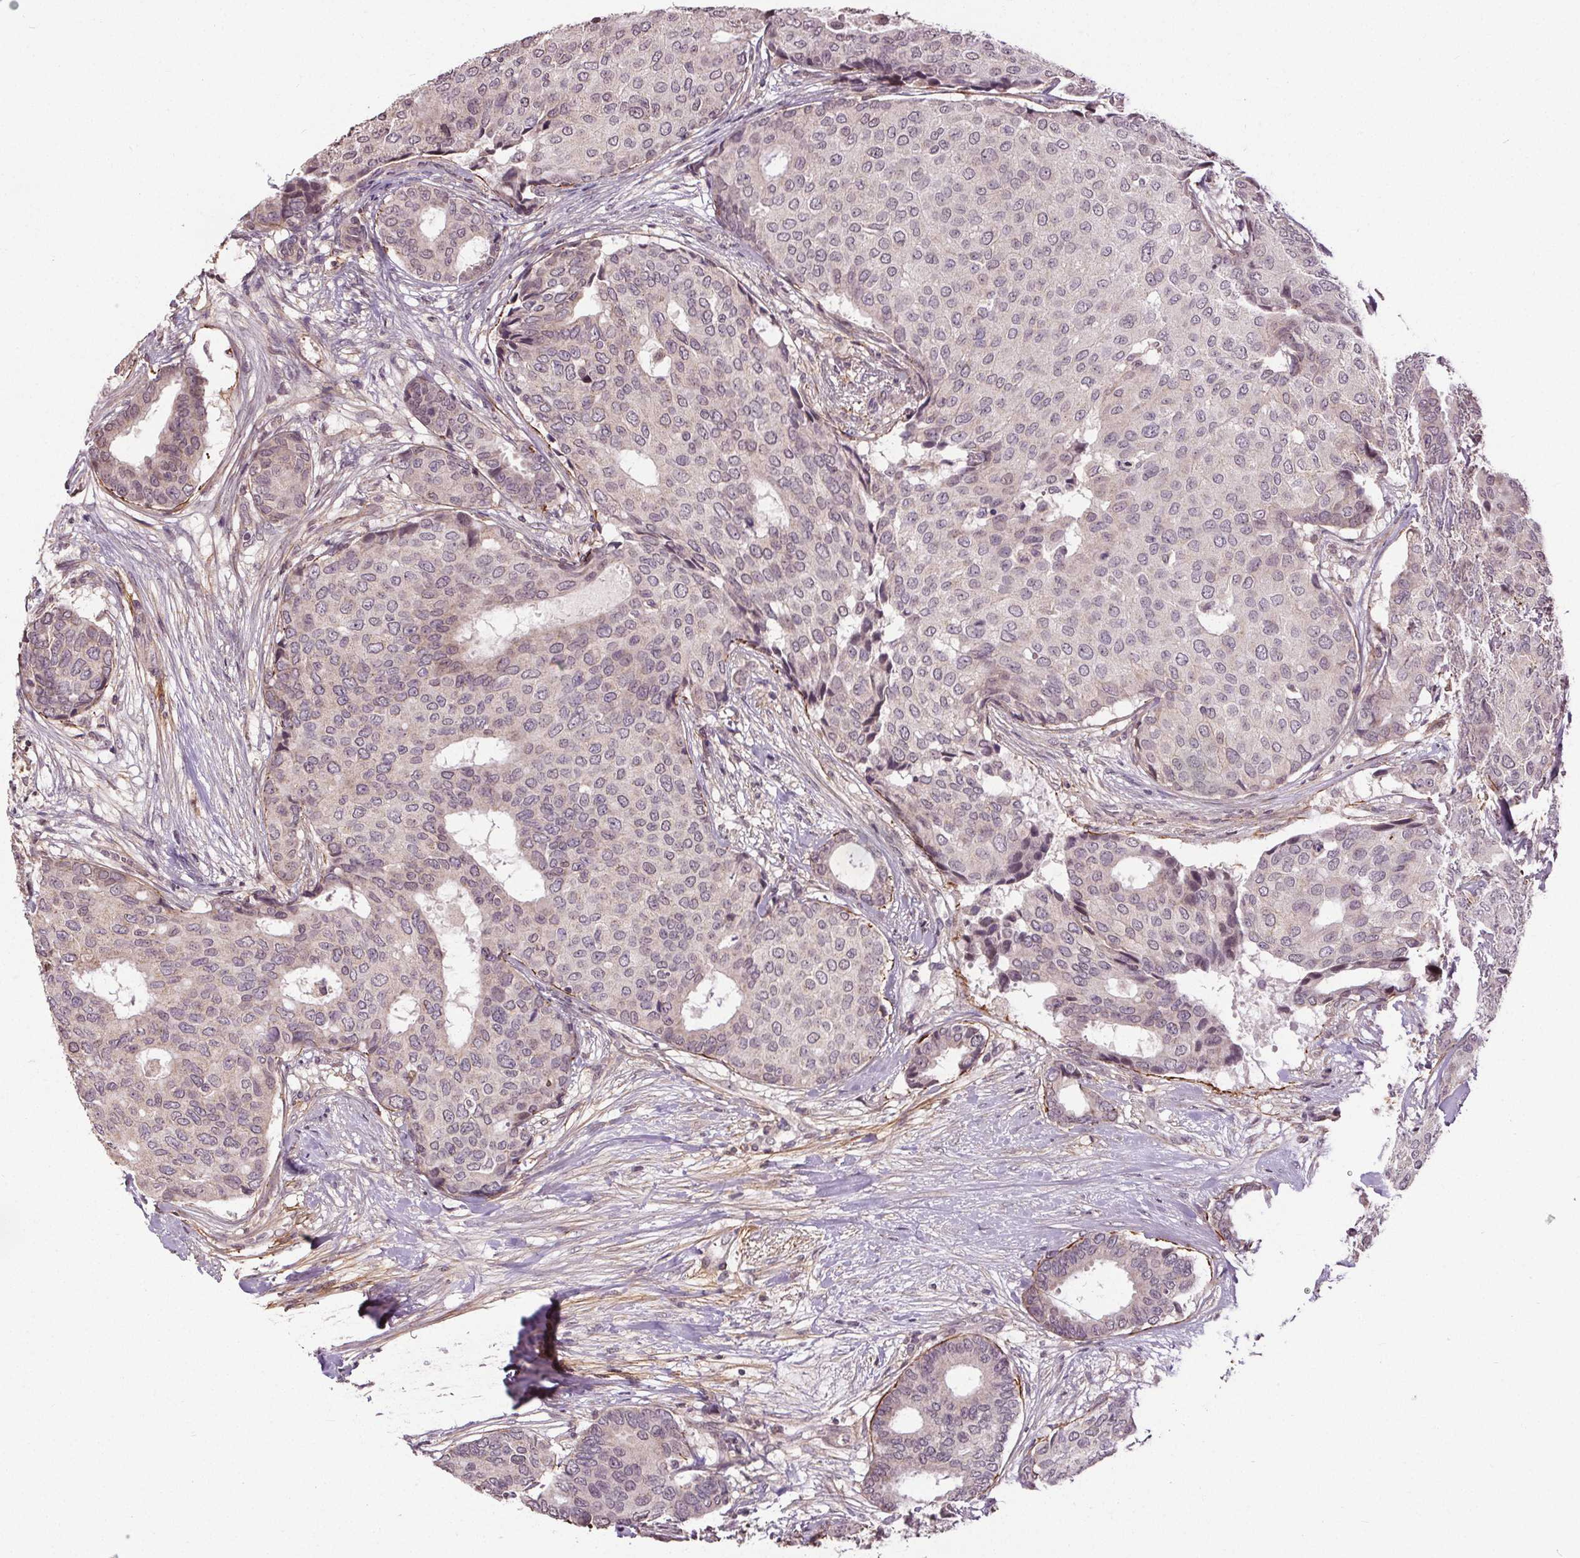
{"staining": {"intensity": "negative", "quantity": "none", "location": "none"}, "tissue": "breast cancer", "cell_type": "Tumor cells", "image_type": "cancer", "snomed": [{"axis": "morphology", "description": "Duct carcinoma"}, {"axis": "topography", "description": "Breast"}], "caption": "DAB (3,3'-diaminobenzidine) immunohistochemical staining of intraductal carcinoma (breast) exhibits no significant expression in tumor cells. (Immunohistochemistry (ihc), brightfield microscopy, high magnification).", "gene": "KIAA0232", "patient": {"sex": "female", "age": 75}}